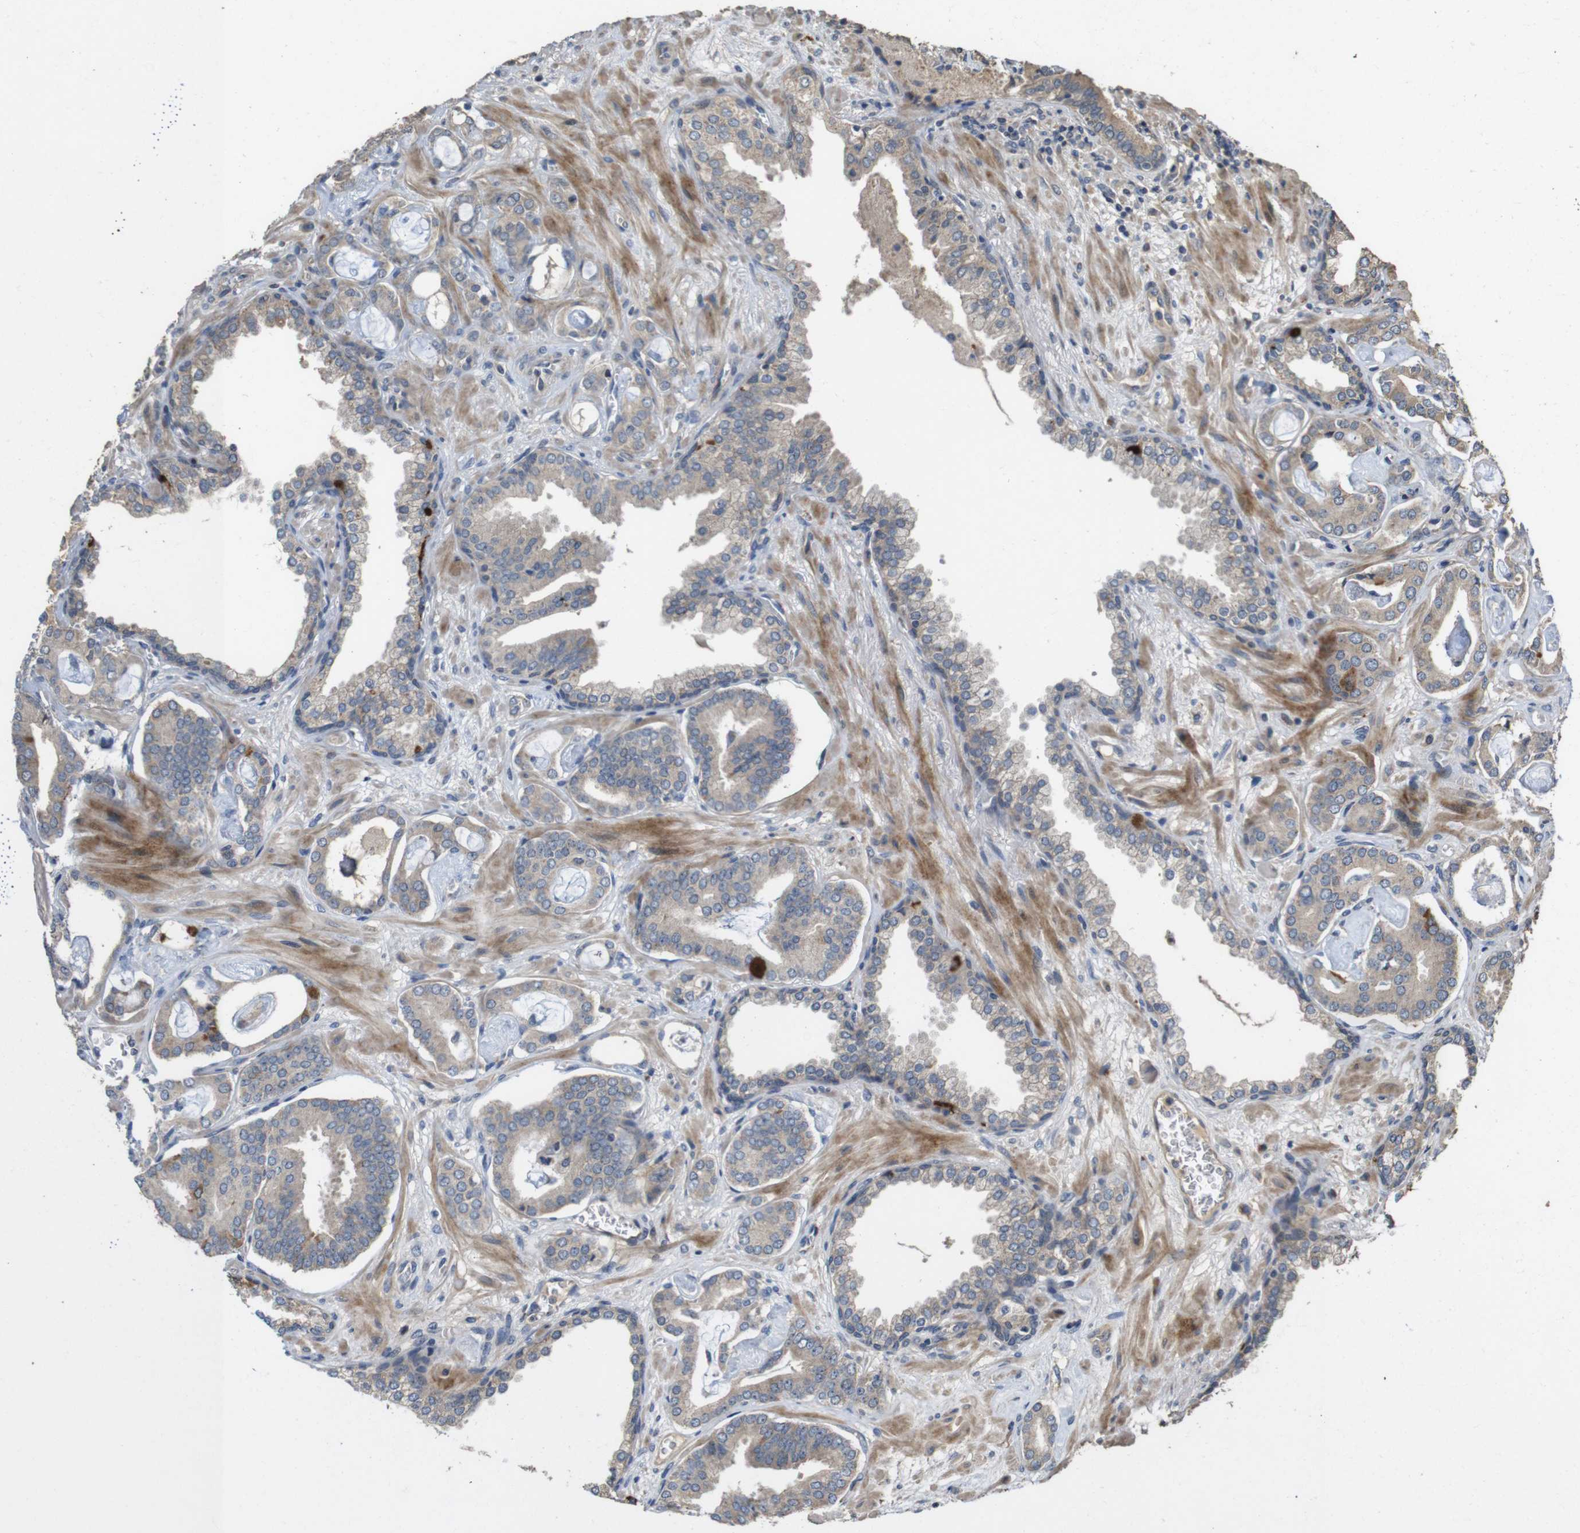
{"staining": {"intensity": "weak", "quantity": "<25%", "location": "cytoplasmic/membranous"}, "tissue": "prostate cancer", "cell_type": "Tumor cells", "image_type": "cancer", "snomed": [{"axis": "morphology", "description": "Adenocarcinoma, Low grade"}, {"axis": "topography", "description": "Prostate"}], "caption": "Immunohistochemical staining of prostate low-grade adenocarcinoma exhibits no significant positivity in tumor cells.", "gene": "PCDHB10", "patient": {"sex": "male", "age": 53}}